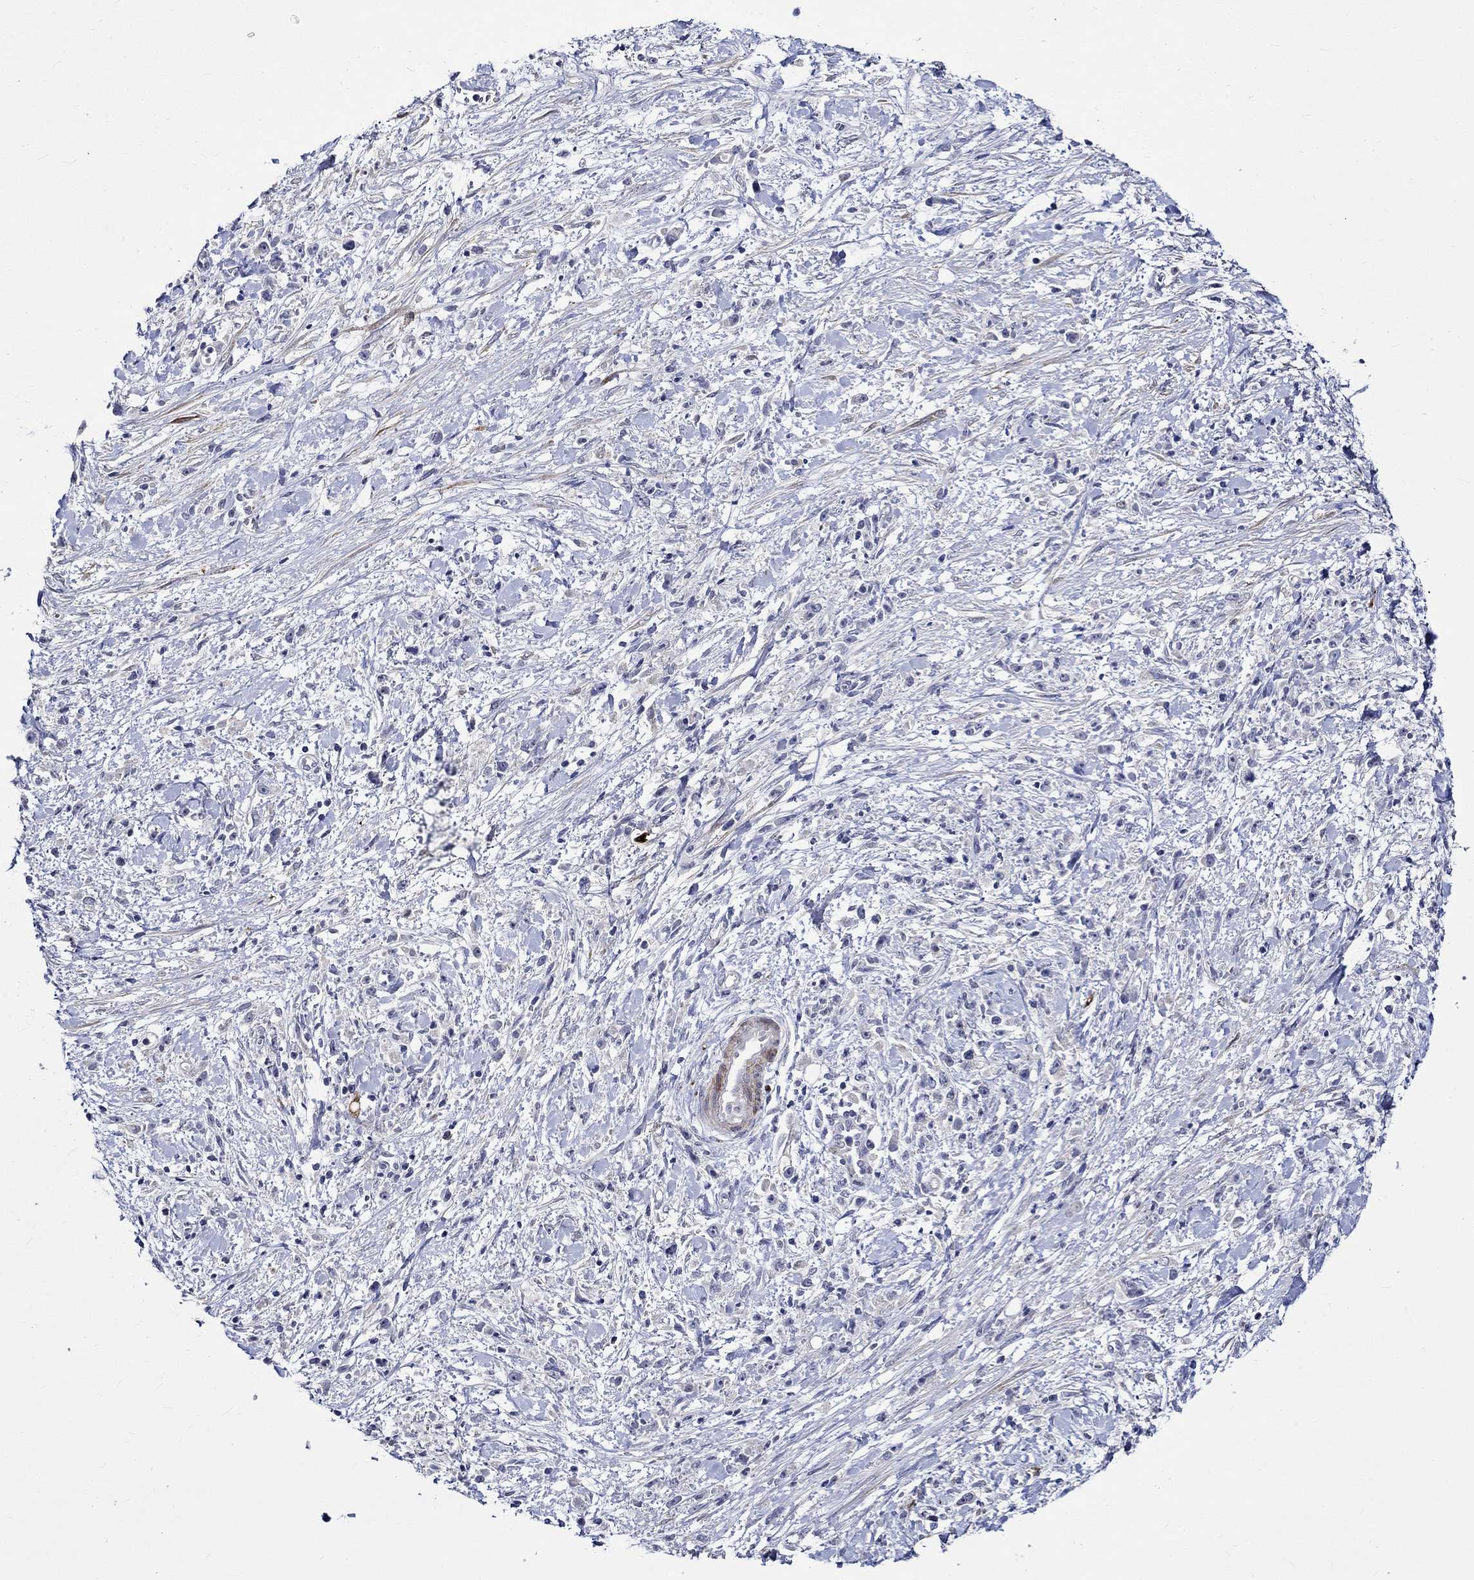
{"staining": {"intensity": "negative", "quantity": "none", "location": "none"}, "tissue": "stomach cancer", "cell_type": "Tumor cells", "image_type": "cancer", "snomed": [{"axis": "morphology", "description": "Adenocarcinoma, NOS"}, {"axis": "topography", "description": "Stomach"}], "caption": "Immunohistochemical staining of stomach cancer reveals no significant expression in tumor cells.", "gene": "CRYAB", "patient": {"sex": "female", "age": 59}}